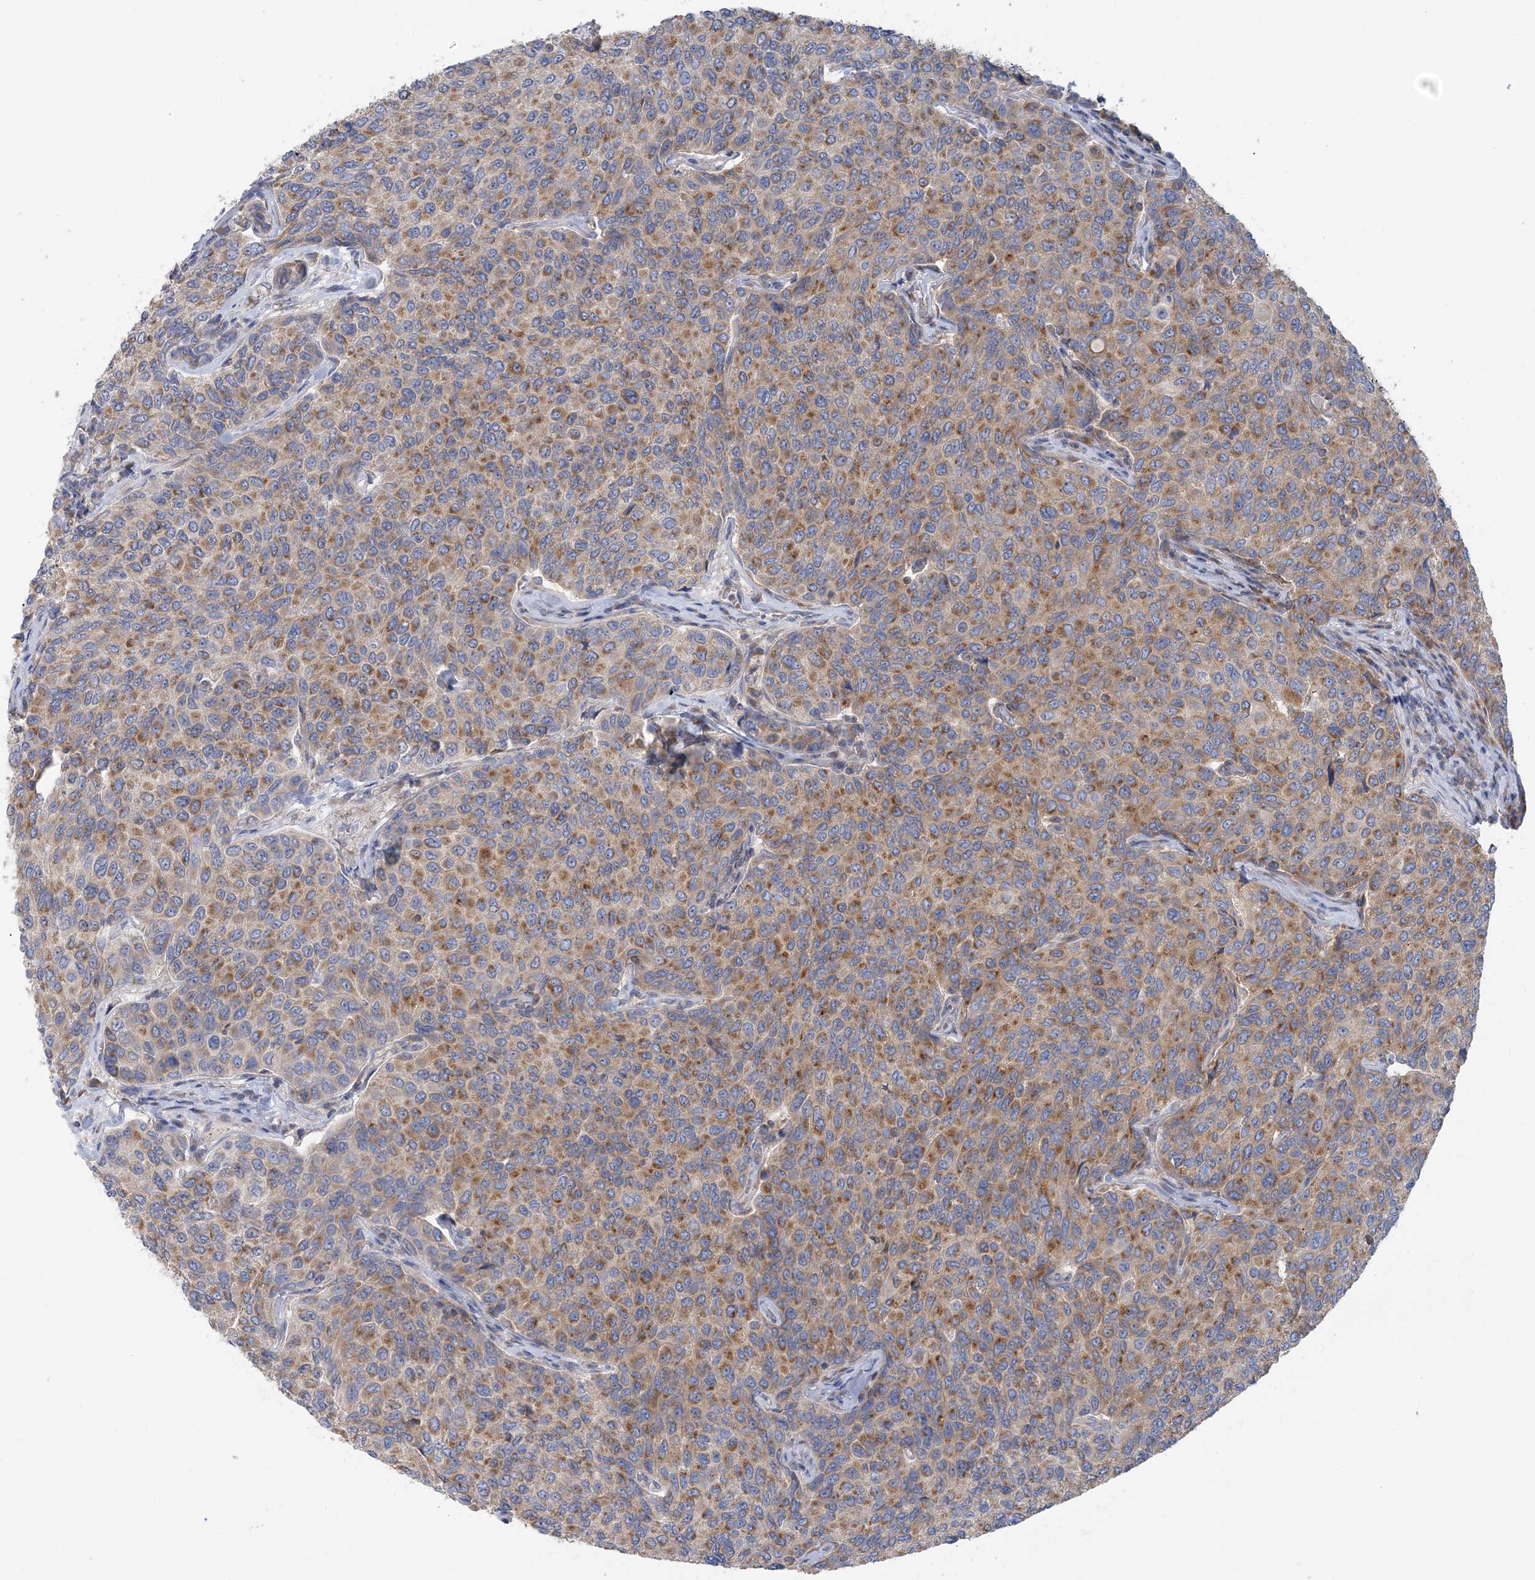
{"staining": {"intensity": "moderate", "quantity": ">75%", "location": "cytoplasmic/membranous"}, "tissue": "breast cancer", "cell_type": "Tumor cells", "image_type": "cancer", "snomed": [{"axis": "morphology", "description": "Duct carcinoma"}, {"axis": "topography", "description": "Breast"}], "caption": "A high-resolution image shows immunohistochemistry (IHC) staining of breast cancer (invasive ductal carcinoma), which reveals moderate cytoplasmic/membranous expression in approximately >75% of tumor cells.", "gene": "FAM114A2", "patient": {"sex": "female", "age": 55}}